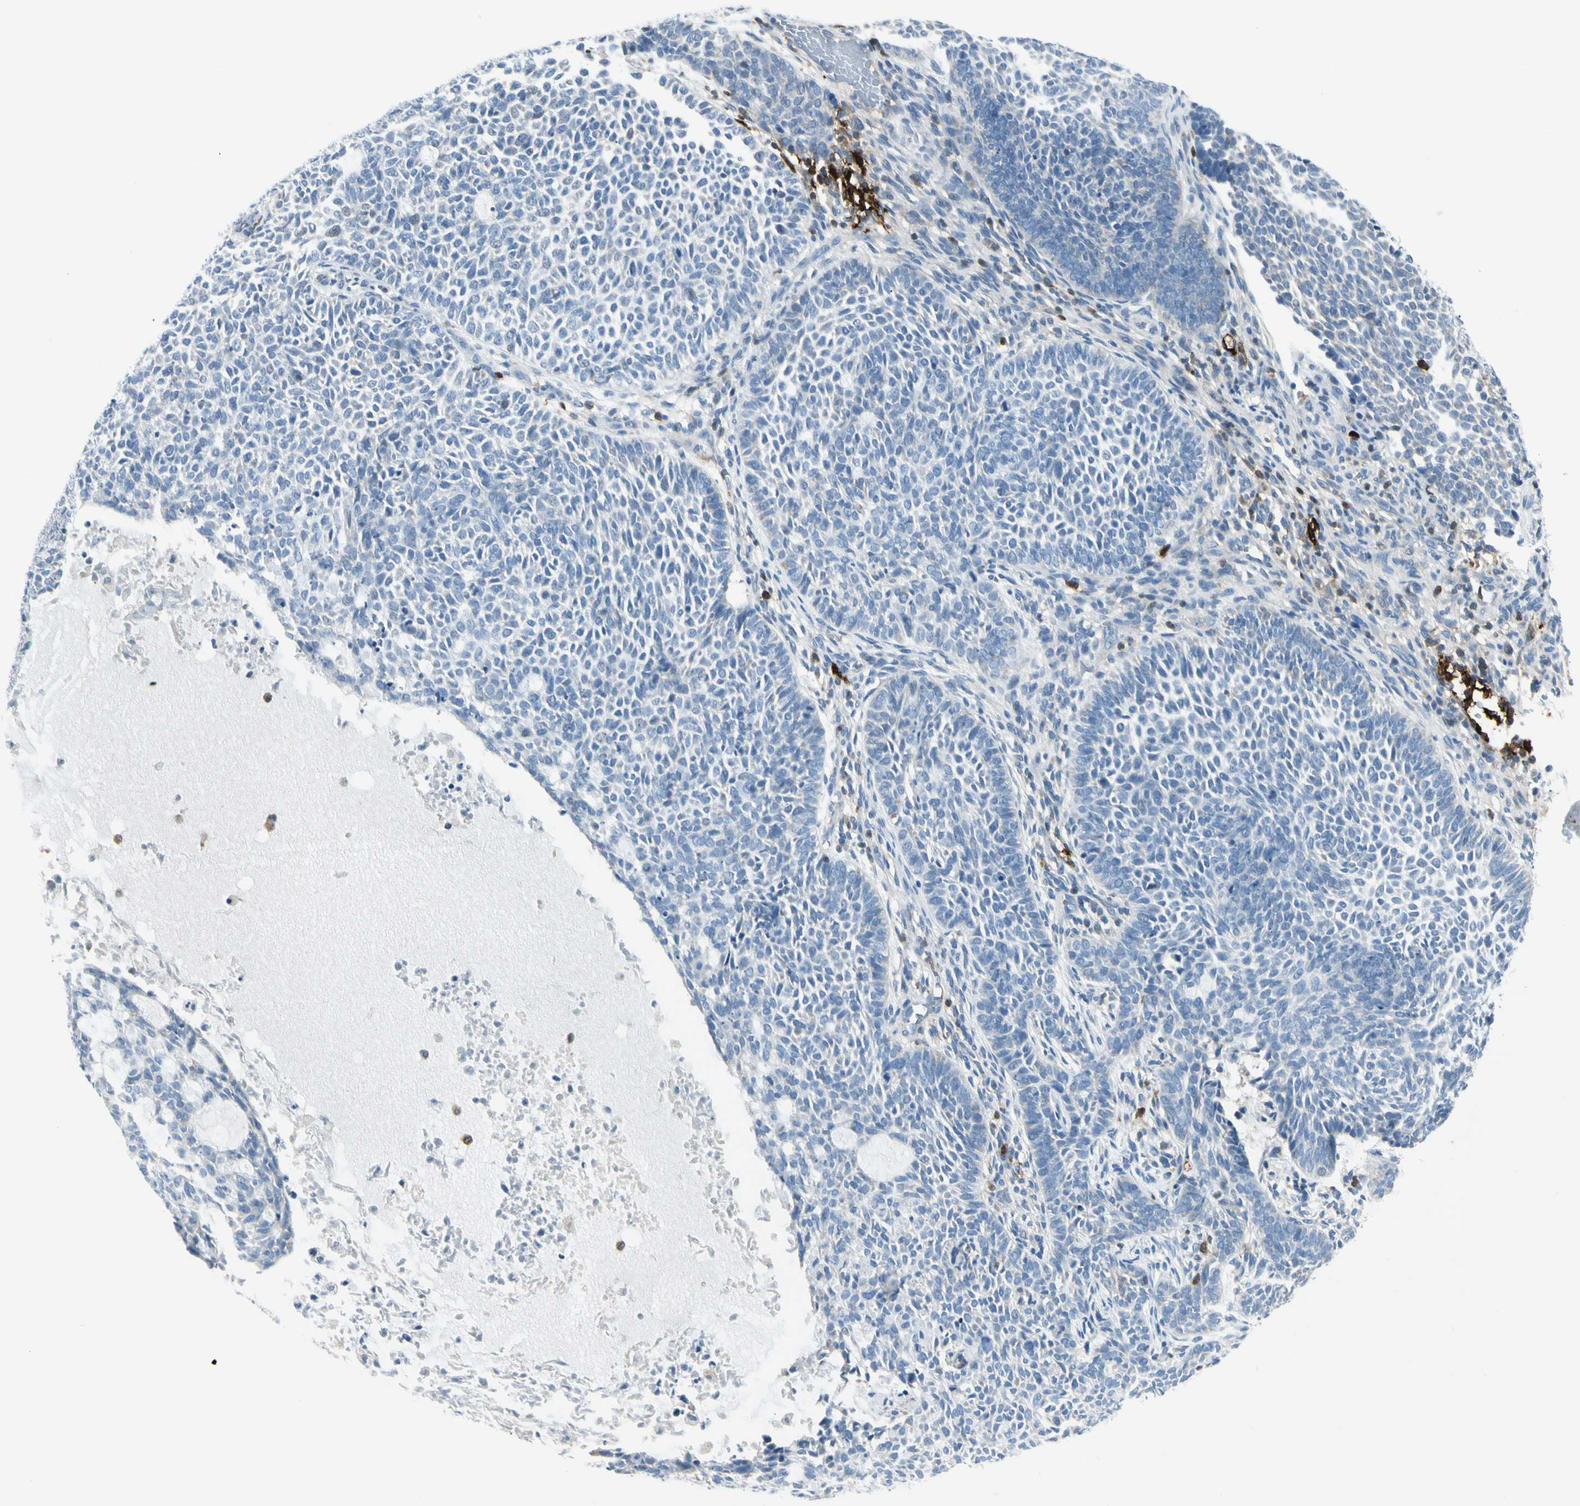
{"staining": {"intensity": "negative", "quantity": "none", "location": "none"}, "tissue": "skin cancer", "cell_type": "Tumor cells", "image_type": "cancer", "snomed": [{"axis": "morphology", "description": "Basal cell carcinoma"}, {"axis": "topography", "description": "Skin"}], "caption": "The immunohistochemistry photomicrograph has no significant staining in tumor cells of basal cell carcinoma (skin) tissue.", "gene": "TRAF1", "patient": {"sex": "male", "age": 87}}